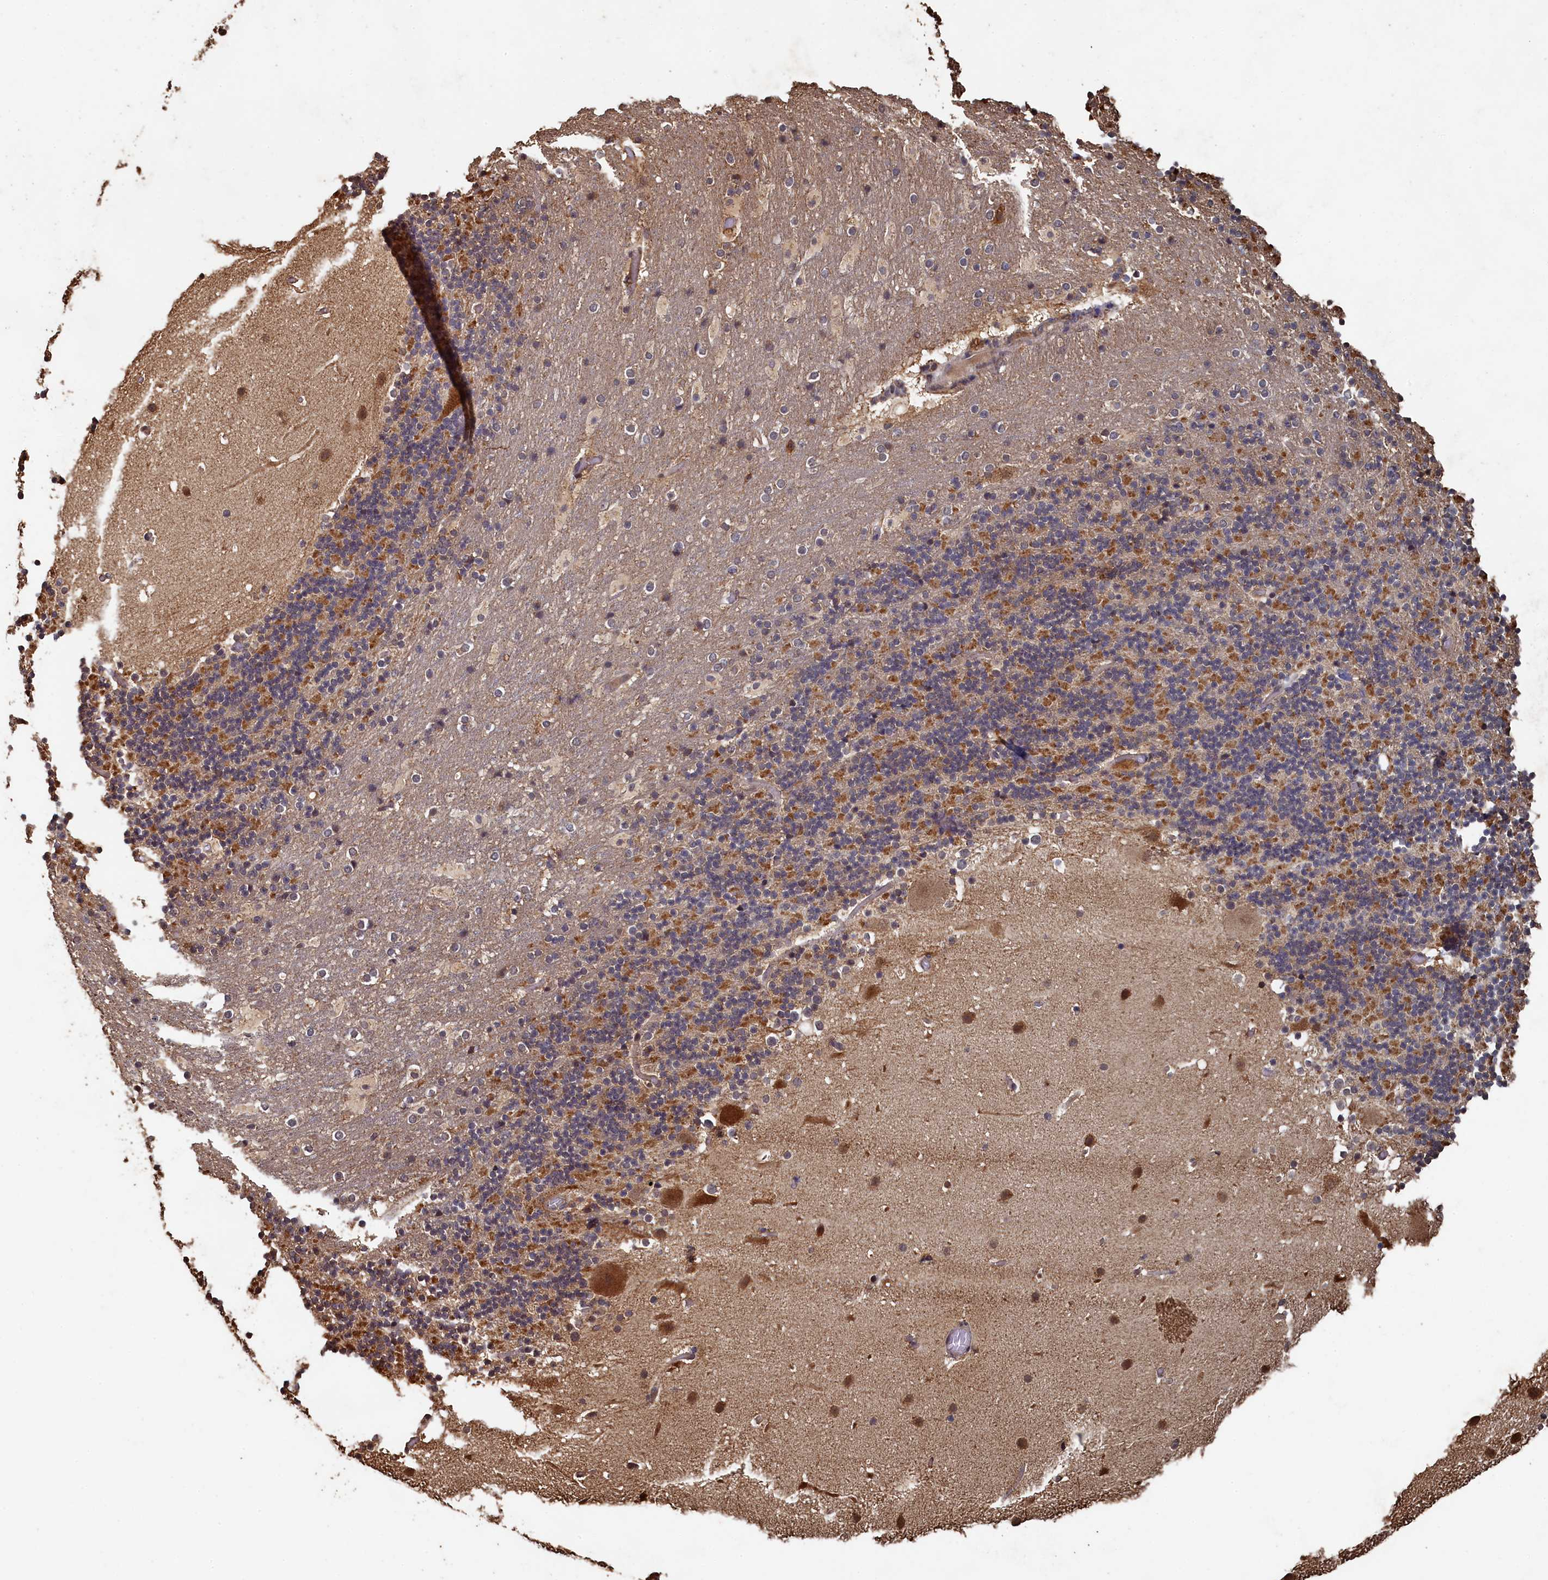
{"staining": {"intensity": "moderate", "quantity": "25%-75%", "location": "cytoplasmic/membranous"}, "tissue": "cerebellum", "cell_type": "Cells in granular layer", "image_type": "normal", "snomed": [{"axis": "morphology", "description": "Normal tissue, NOS"}, {"axis": "topography", "description": "Cerebellum"}], "caption": "High-magnification brightfield microscopy of benign cerebellum stained with DAB (3,3'-diaminobenzidine) (brown) and counterstained with hematoxylin (blue). cells in granular layer exhibit moderate cytoplasmic/membranous positivity is seen in approximately25%-75% of cells. The protein of interest is shown in brown color, while the nuclei are stained blue.", "gene": "PIGN", "patient": {"sex": "male", "age": 57}}